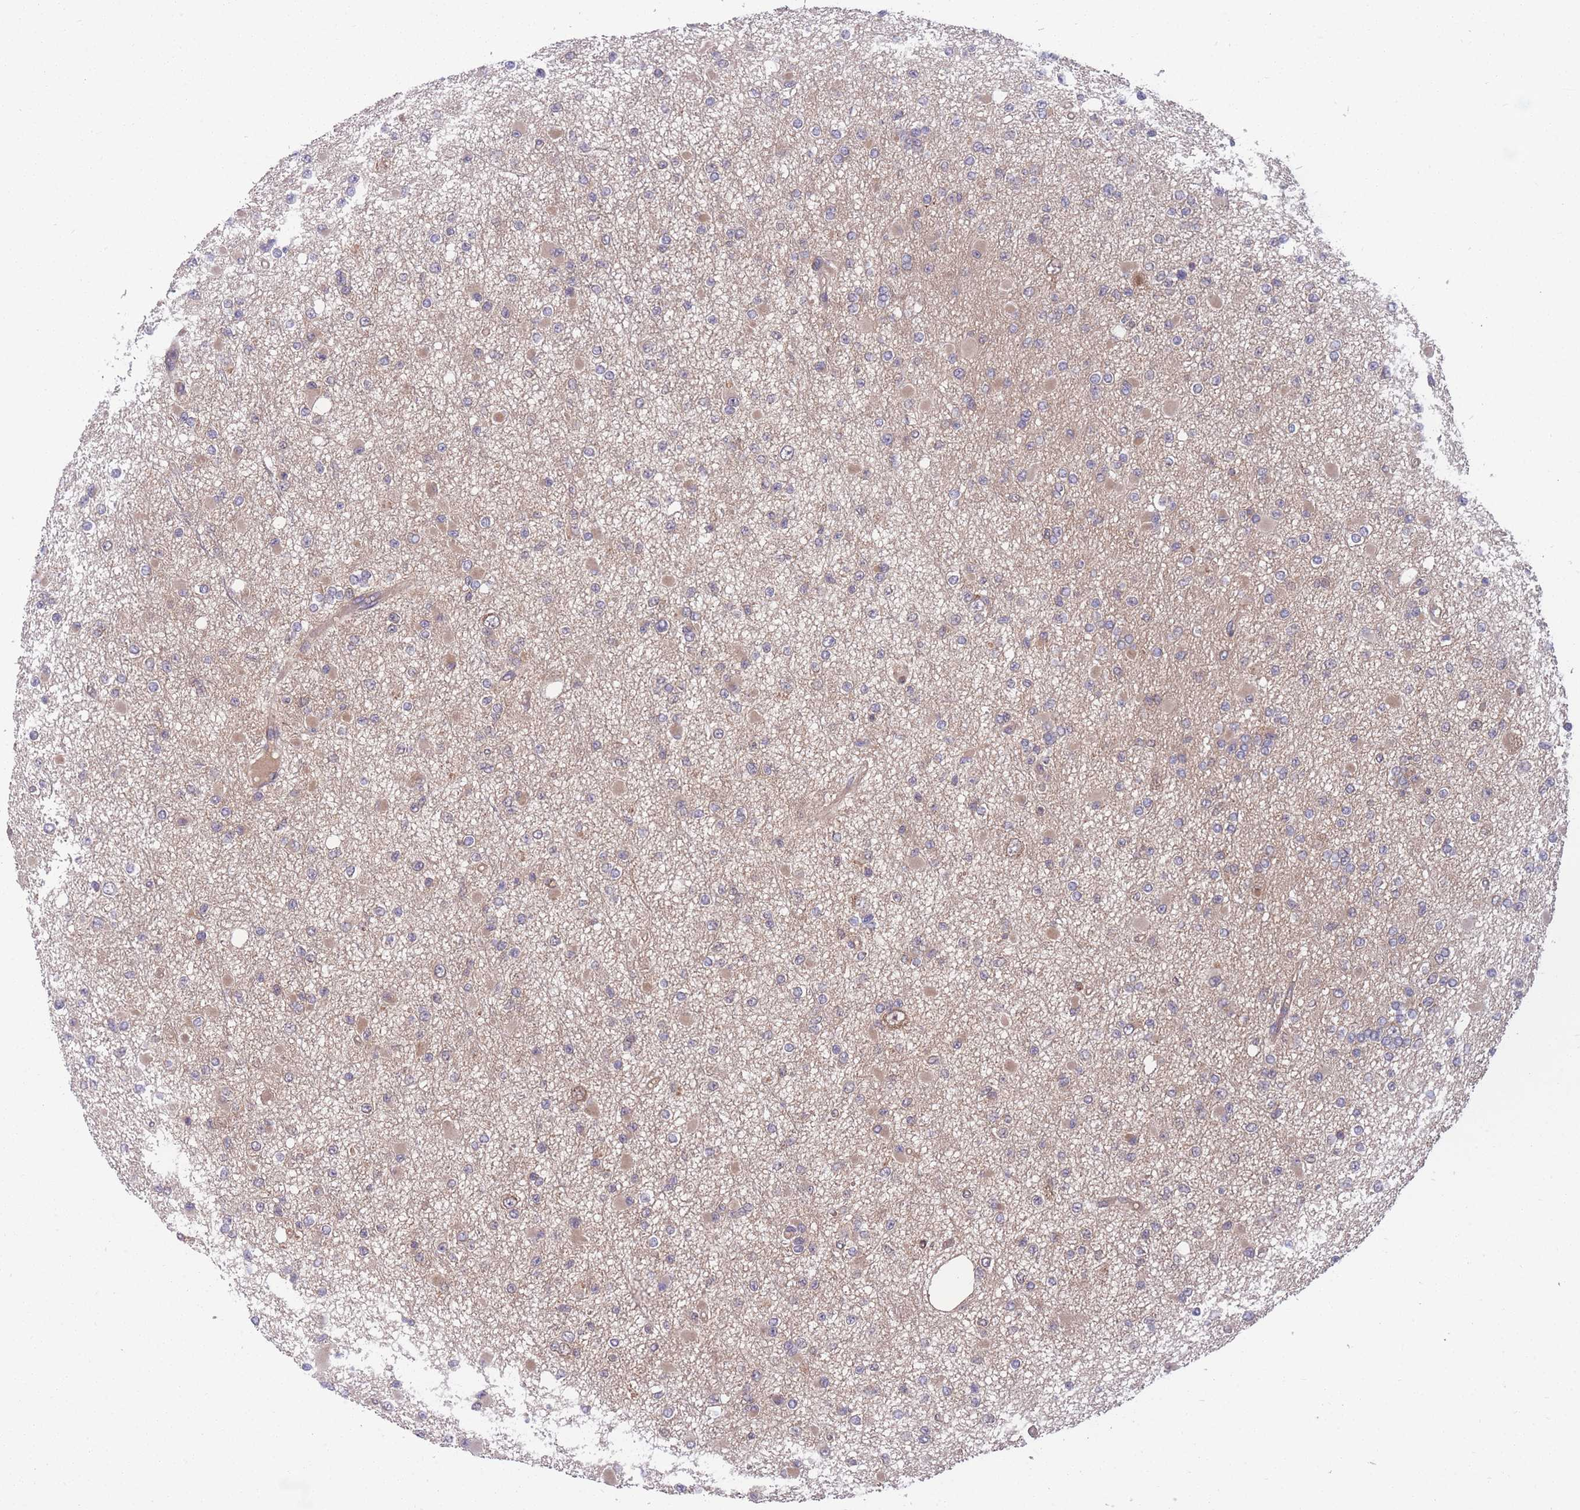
{"staining": {"intensity": "weak", "quantity": "<25%", "location": "cytoplasmic/membranous"}, "tissue": "glioma", "cell_type": "Tumor cells", "image_type": "cancer", "snomed": [{"axis": "morphology", "description": "Glioma, malignant, Low grade"}, {"axis": "topography", "description": "Brain"}], "caption": "A micrograph of glioma stained for a protein reveals no brown staining in tumor cells.", "gene": "UBE2N", "patient": {"sex": "female", "age": 22}}